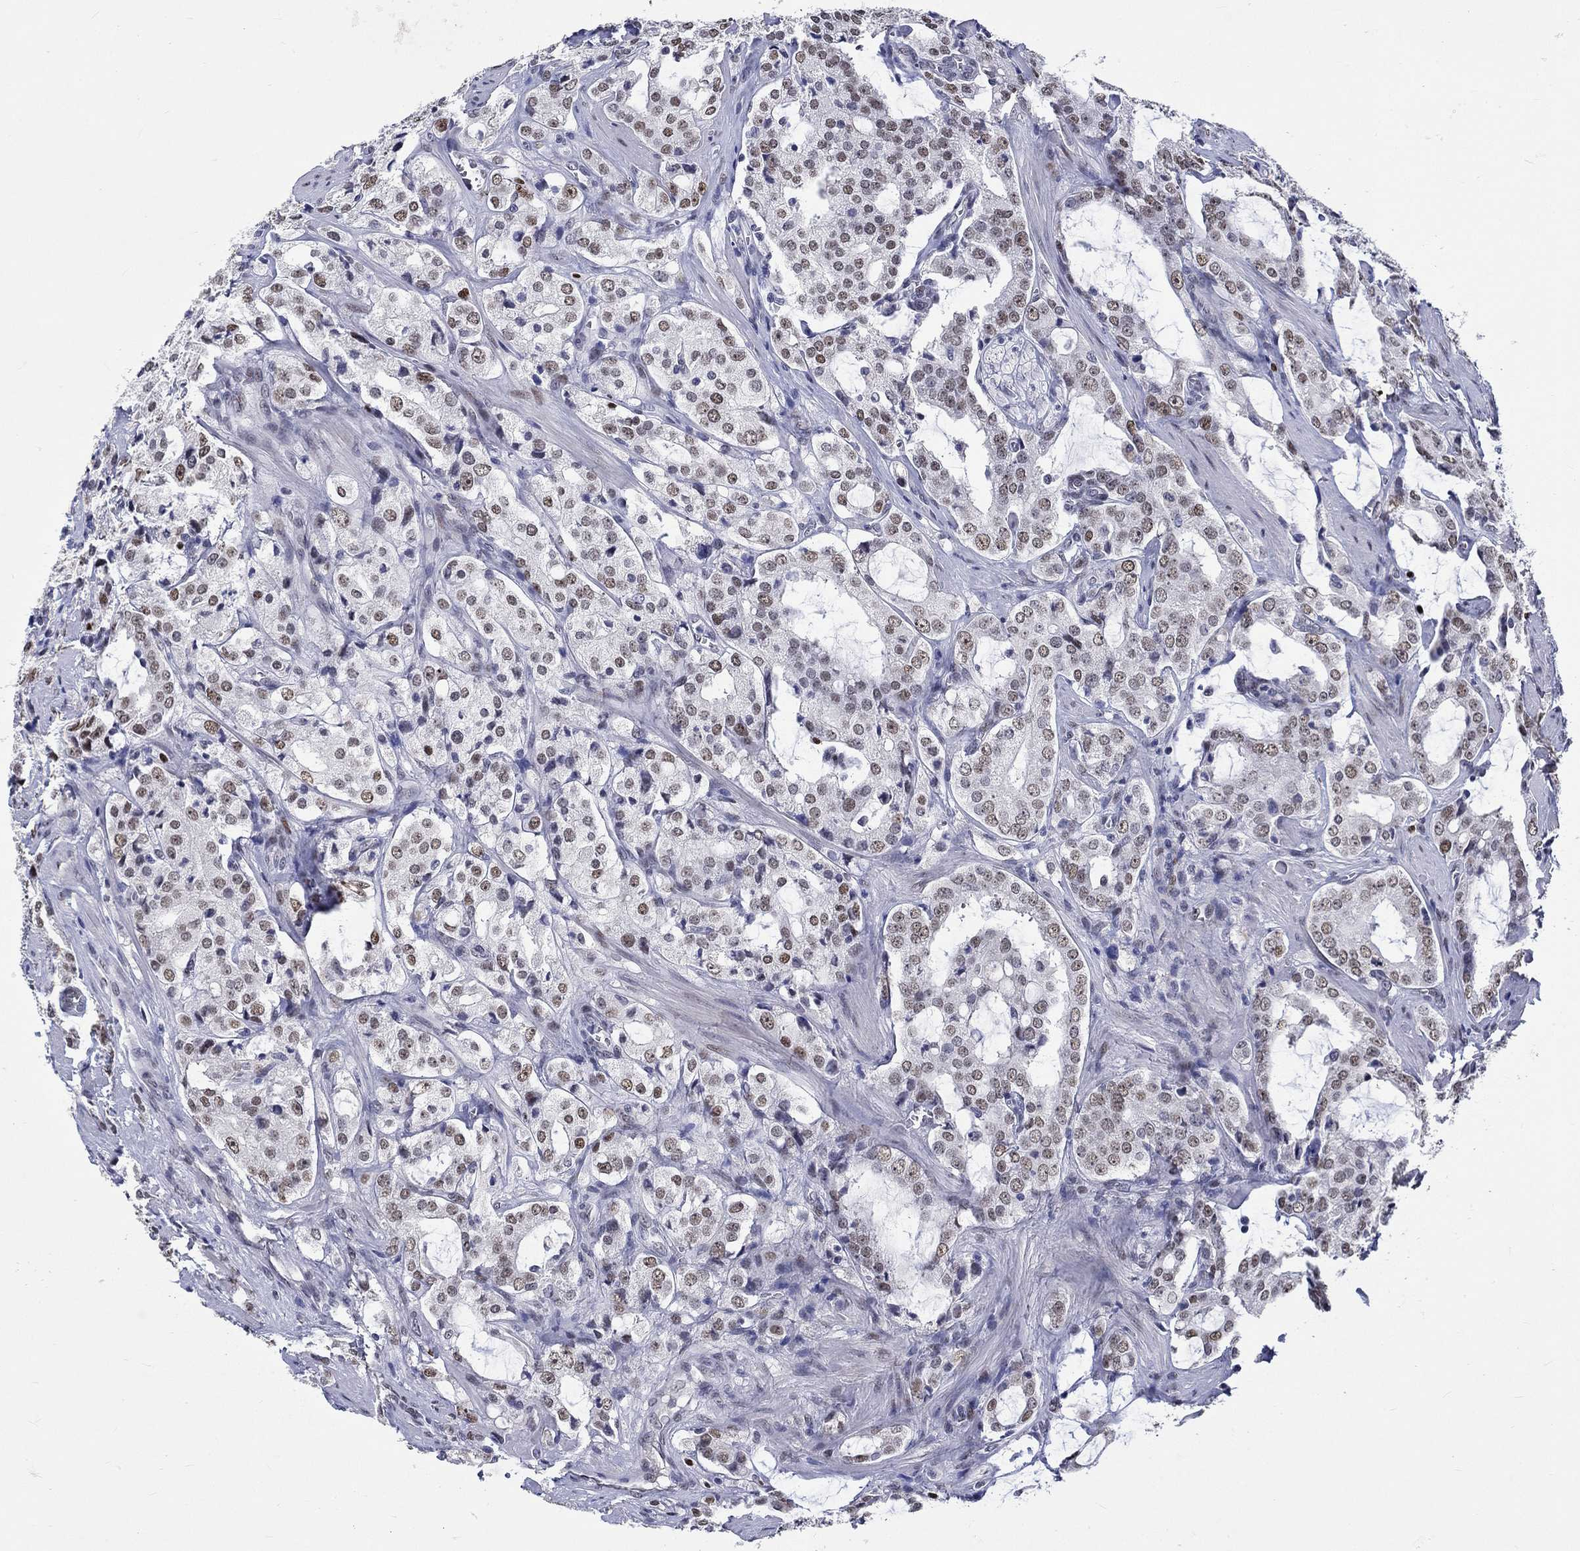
{"staining": {"intensity": "strong", "quantity": "25%-75%", "location": "nuclear"}, "tissue": "prostate cancer", "cell_type": "Tumor cells", "image_type": "cancer", "snomed": [{"axis": "morphology", "description": "Adenocarcinoma, NOS"}, {"axis": "topography", "description": "Prostate"}], "caption": "Adenocarcinoma (prostate) stained with DAB (3,3'-diaminobenzidine) immunohistochemistry shows high levels of strong nuclear staining in about 25%-75% of tumor cells.", "gene": "GATA2", "patient": {"sex": "male", "age": 66}}